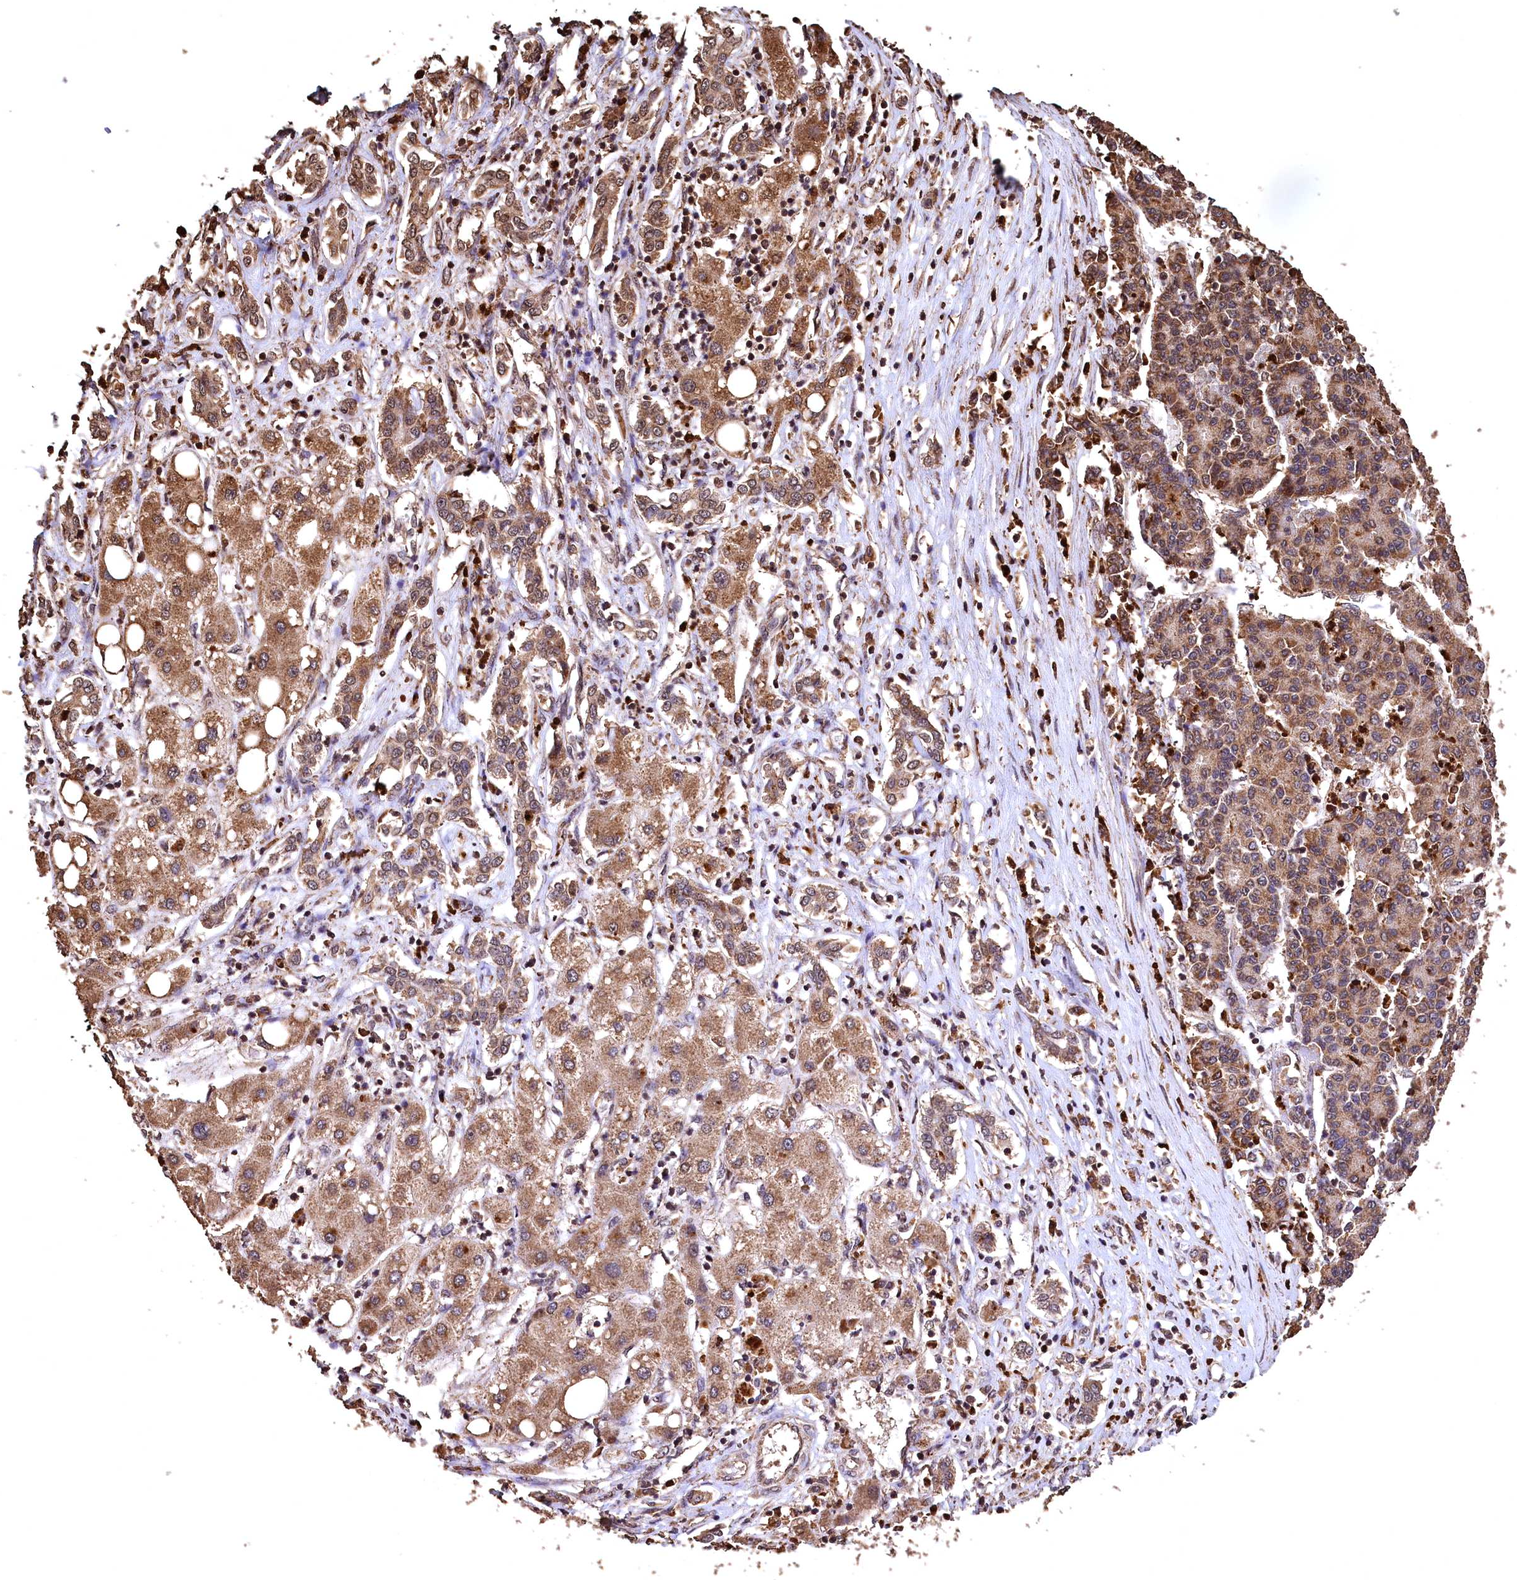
{"staining": {"intensity": "moderate", "quantity": ">75%", "location": "cytoplasmic/membranous,nuclear"}, "tissue": "liver cancer", "cell_type": "Tumor cells", "image_type": "cancer", "snomed": [{"axis": "morphology", "description": "Carcinoma, Hepatocellular, NOS"}, {"axis": "topography", "description": "Liver"}], "caption": "Immunohistochemical staining of hepatocellular carcinoma (liver) reveals medium levels of moderate cytoplasmic/membranous and nuclear staining in approximately >75% of tumor cells. (DAB = brown stain, brightfield microscopy at high magnification).", "gene": "CEP57L1", "patient": {"sex": "male", "age": 65}}